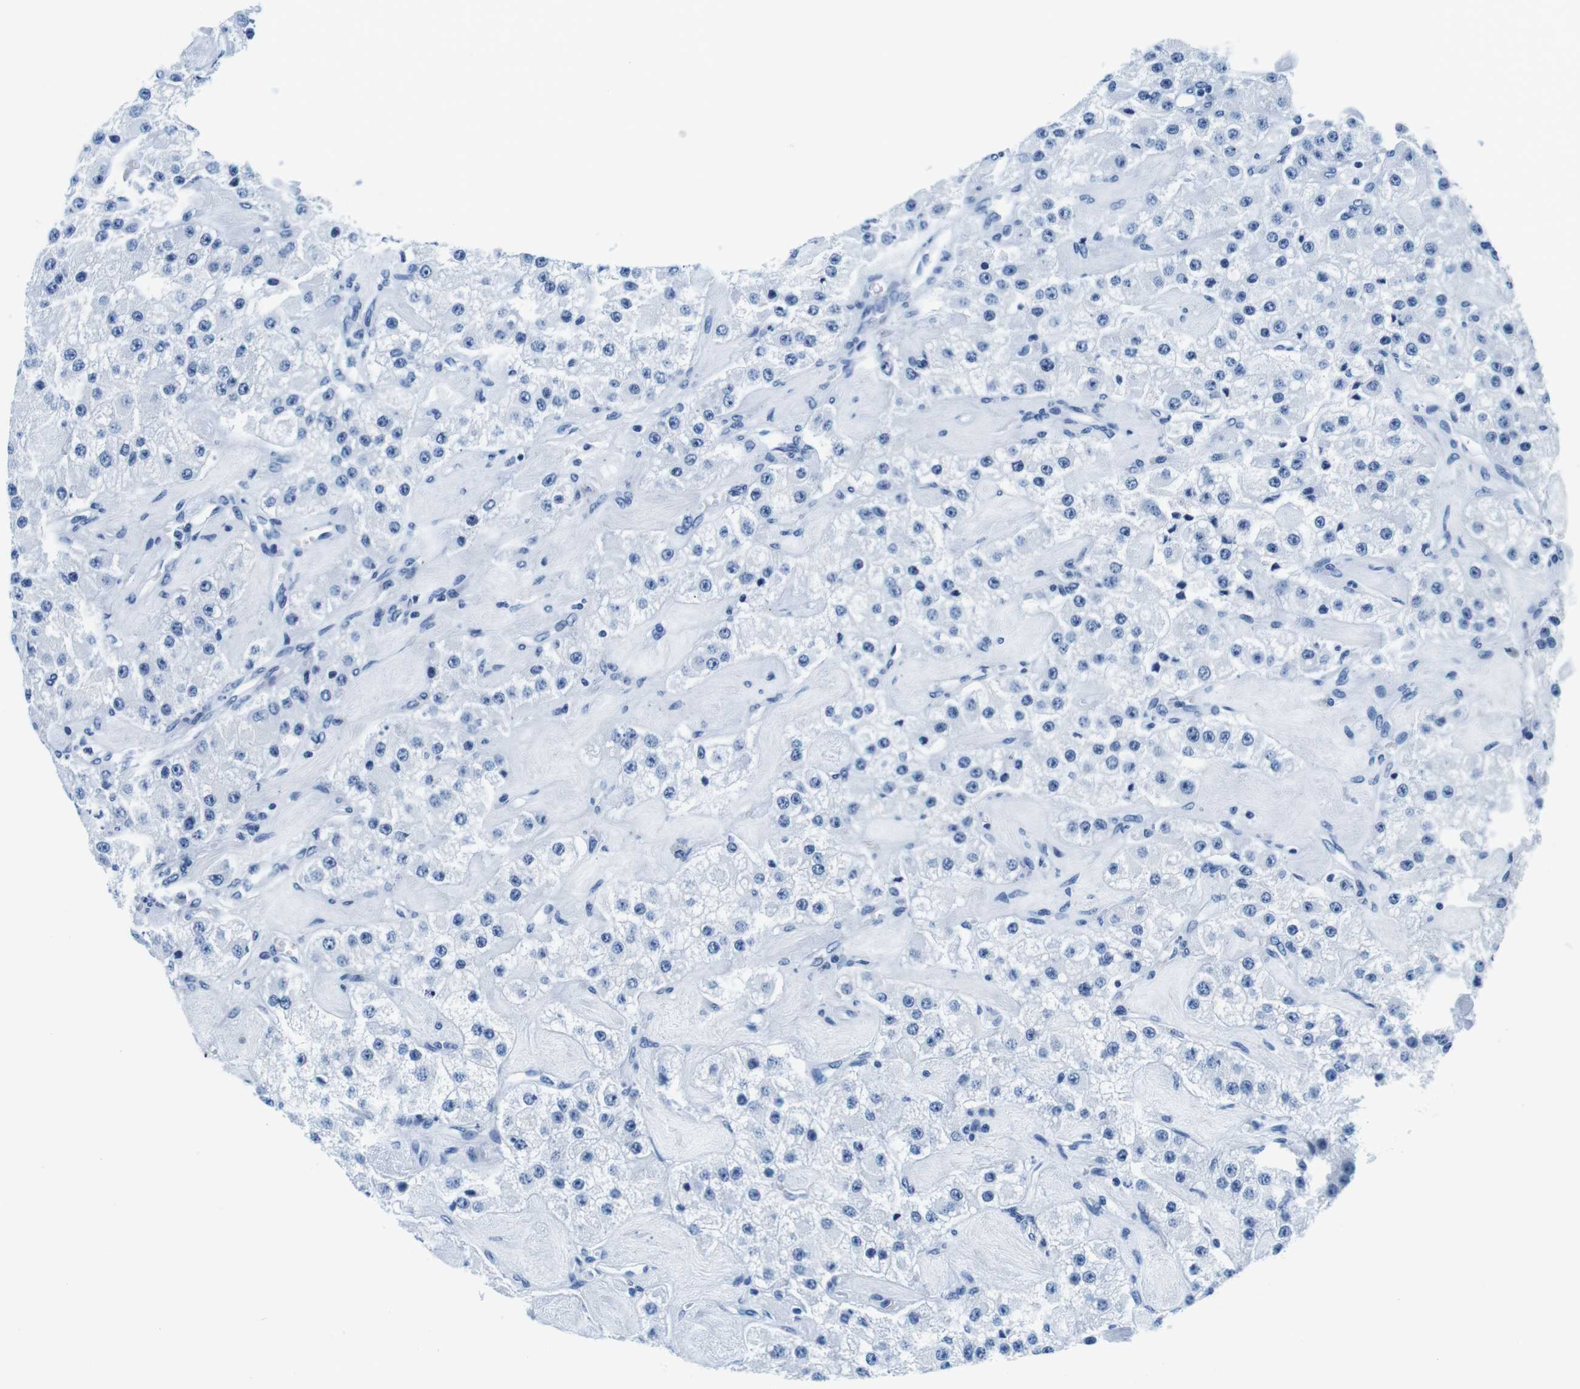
{"staining": {"intensity": "negative", "quantity": "none", "location": "none"}, "tissue": "carcinoid", "cell_type": "Tumor cells", "image_type": "cancer", "snomed": [{"axis": "morphology", "description": "Carcinoid, malignant, NOS"}, {"axis": "topography", "description": "Pancreas"}], "caption": "This is a image of immunohistochemistry staining of carcinoid (malignant), which shows no staining in tumor cells.", "gene": "ELANE", "patient": {"sex": "male", "age": 41}}